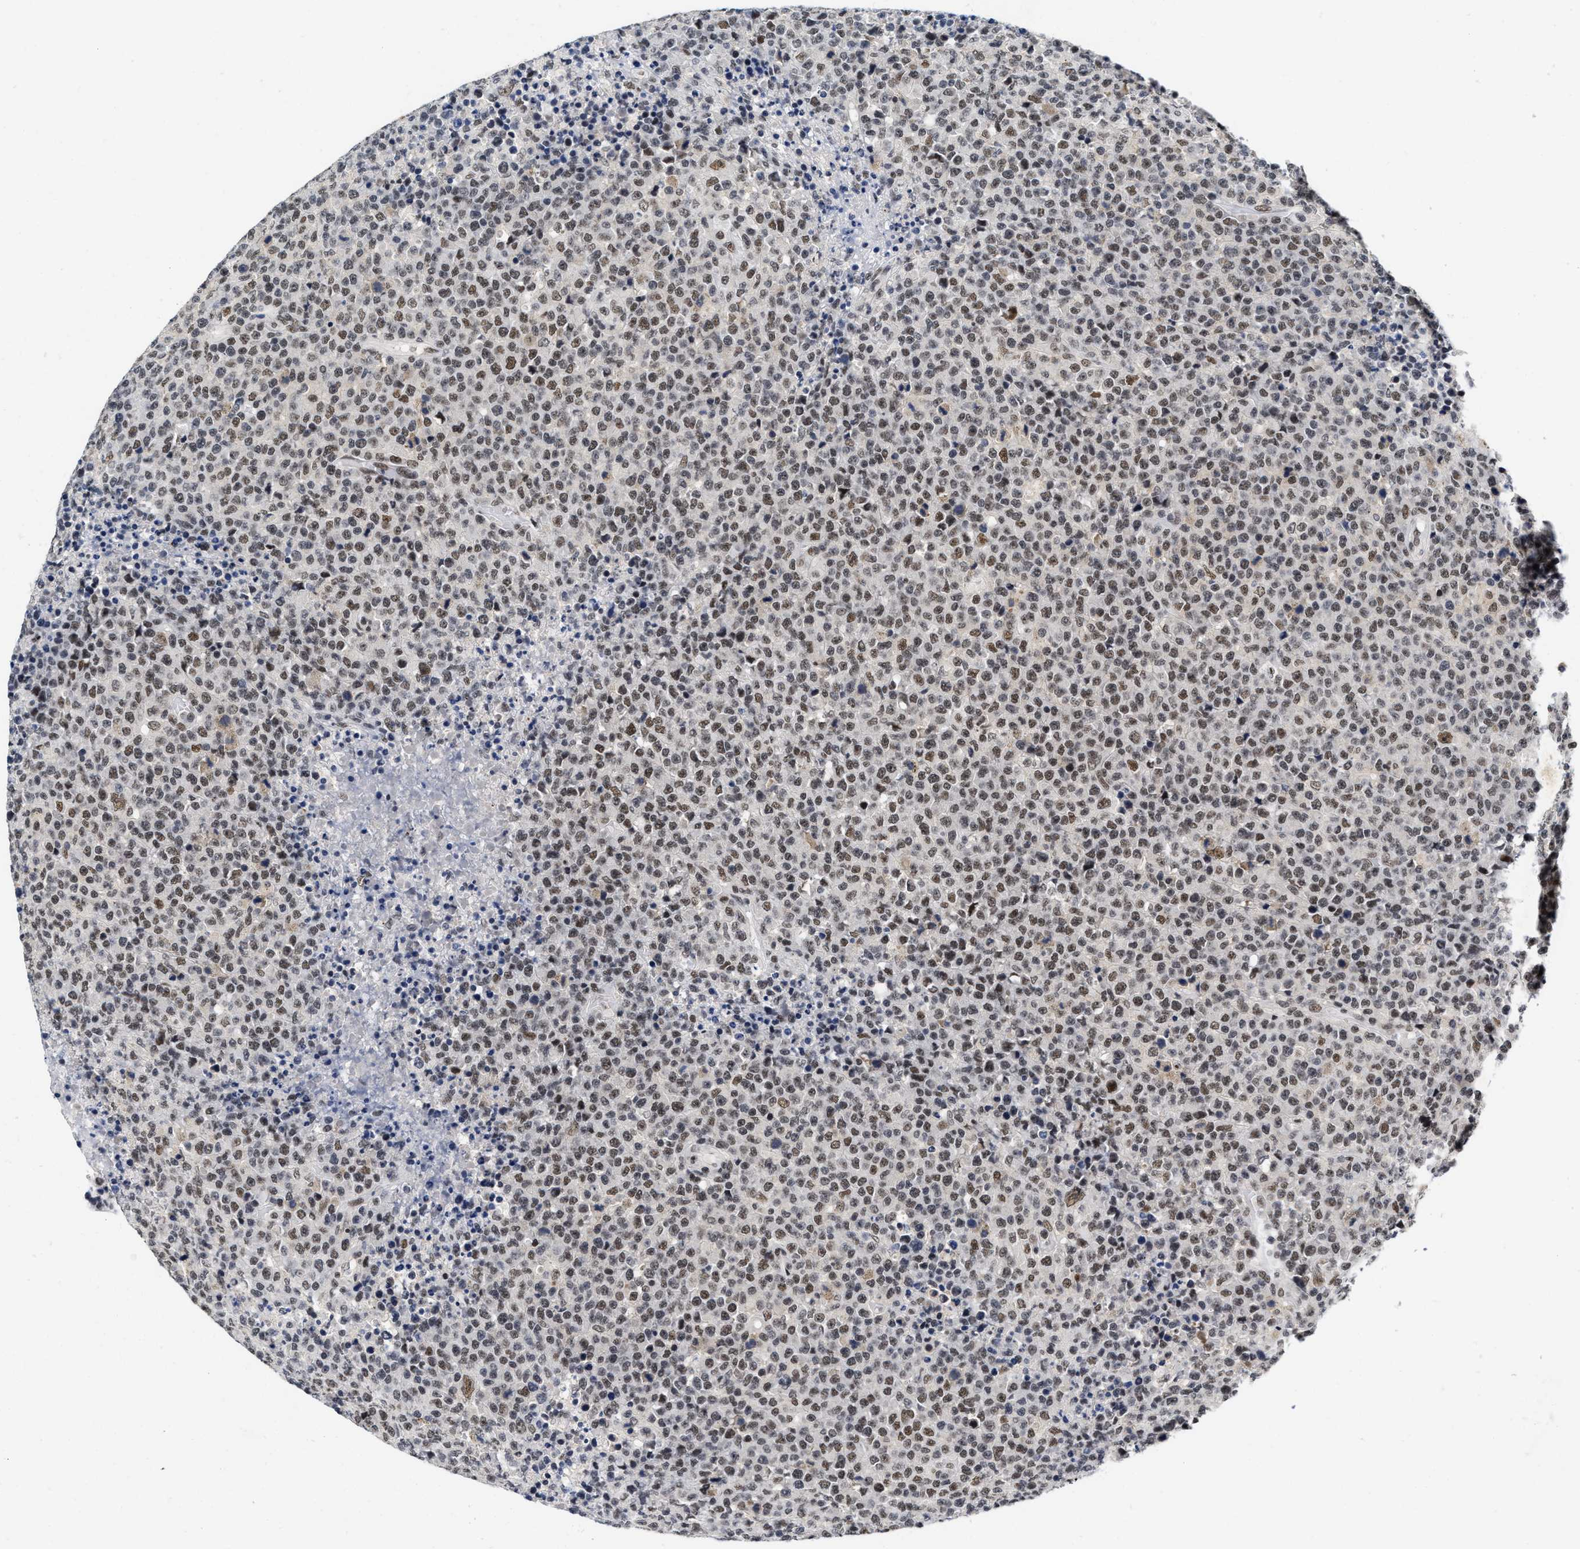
{"staining": {"intensity": "moderate", "quantity": ">75%", "location": "nuclear"}, "tissue": "lymphoma", "cell_type": "Tumor cells", "image_type": "cancer", "snomed": [{"axis": "morphology", "description": "Malignant lymphoma, non-Hodgkin's type, High grade"}, {"axis": "topography", "description": "Lymph node"}], "caption": "Moderate nuclear positivity for a protein is present in about >75% of tumor cells of malignant lymphoma, non-Hodgkin's type (high-grade) using immunohistochemistry (IHC).", "gene": "INIP", "patient": {"sex": "male", "age": 13}}